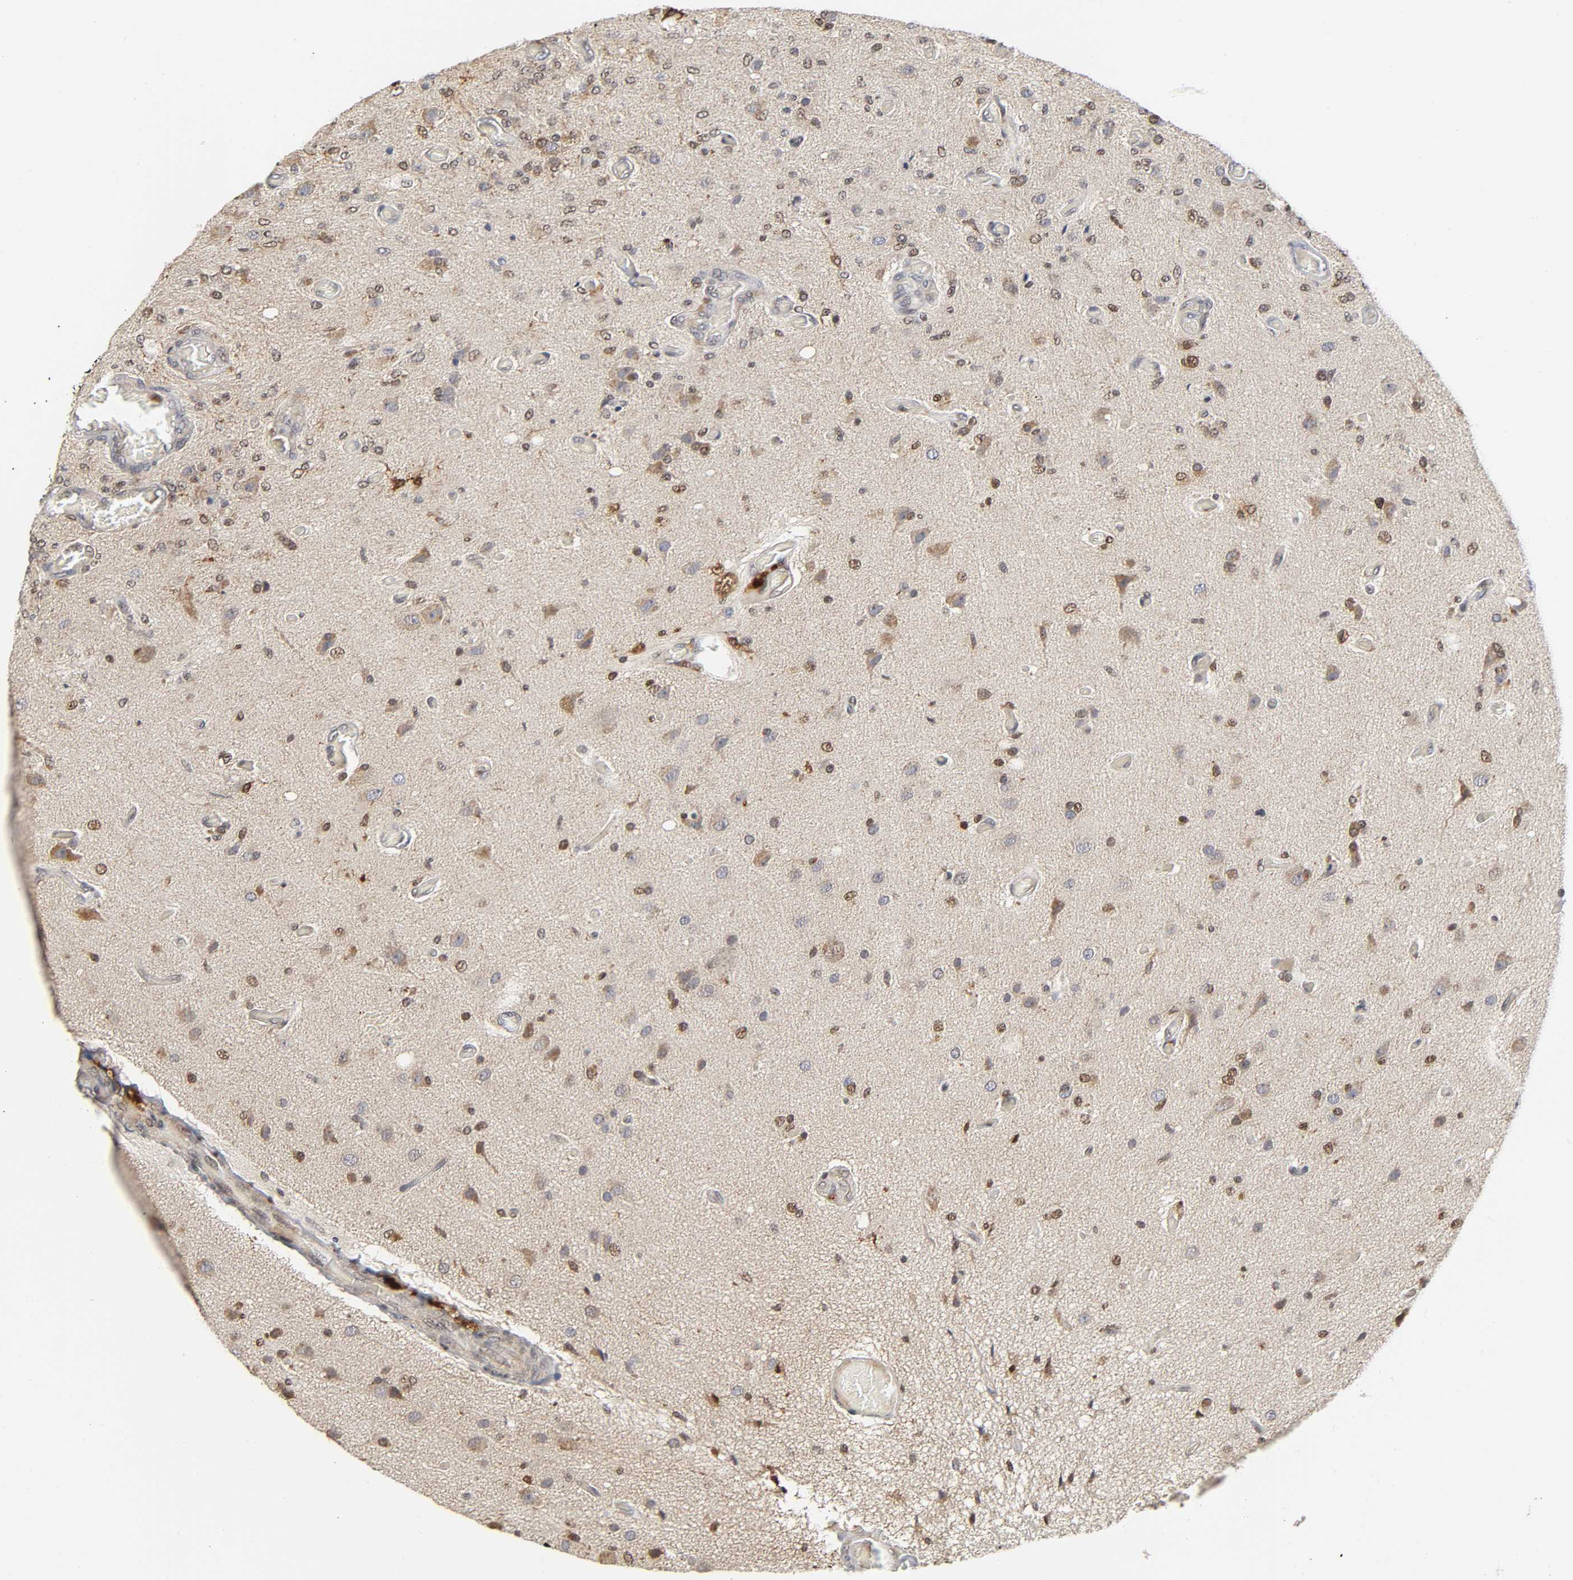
{"staining": {"intensity": "moderate", "quantity": "25%-75%", "location": "nuclear"}, "tissue": "glioma", "cell_type": "Tumor cells", "image_type": "cancer", "snomed": [{"axis": "morphology", "description": "Normal tissue, NOS"}, {"axis": "morphology", "description": "Glioma, malignant, High grade"}, {"axis": "topography", "description": "Cerebral cortex"}], "caption": "Immunohistochemistry (IHC) (DAB (3,3'-diaminobenzidine)) staining of human malignant glioma (high-grade) displays moderate nuclear protein positivity in approximately 25%-75% of tumor cells. The protein of interest is shown in brown color, while the nuclei are stained blue.", "gene": "KAT2B", "patient": {"sex": "male", "age": 77}}